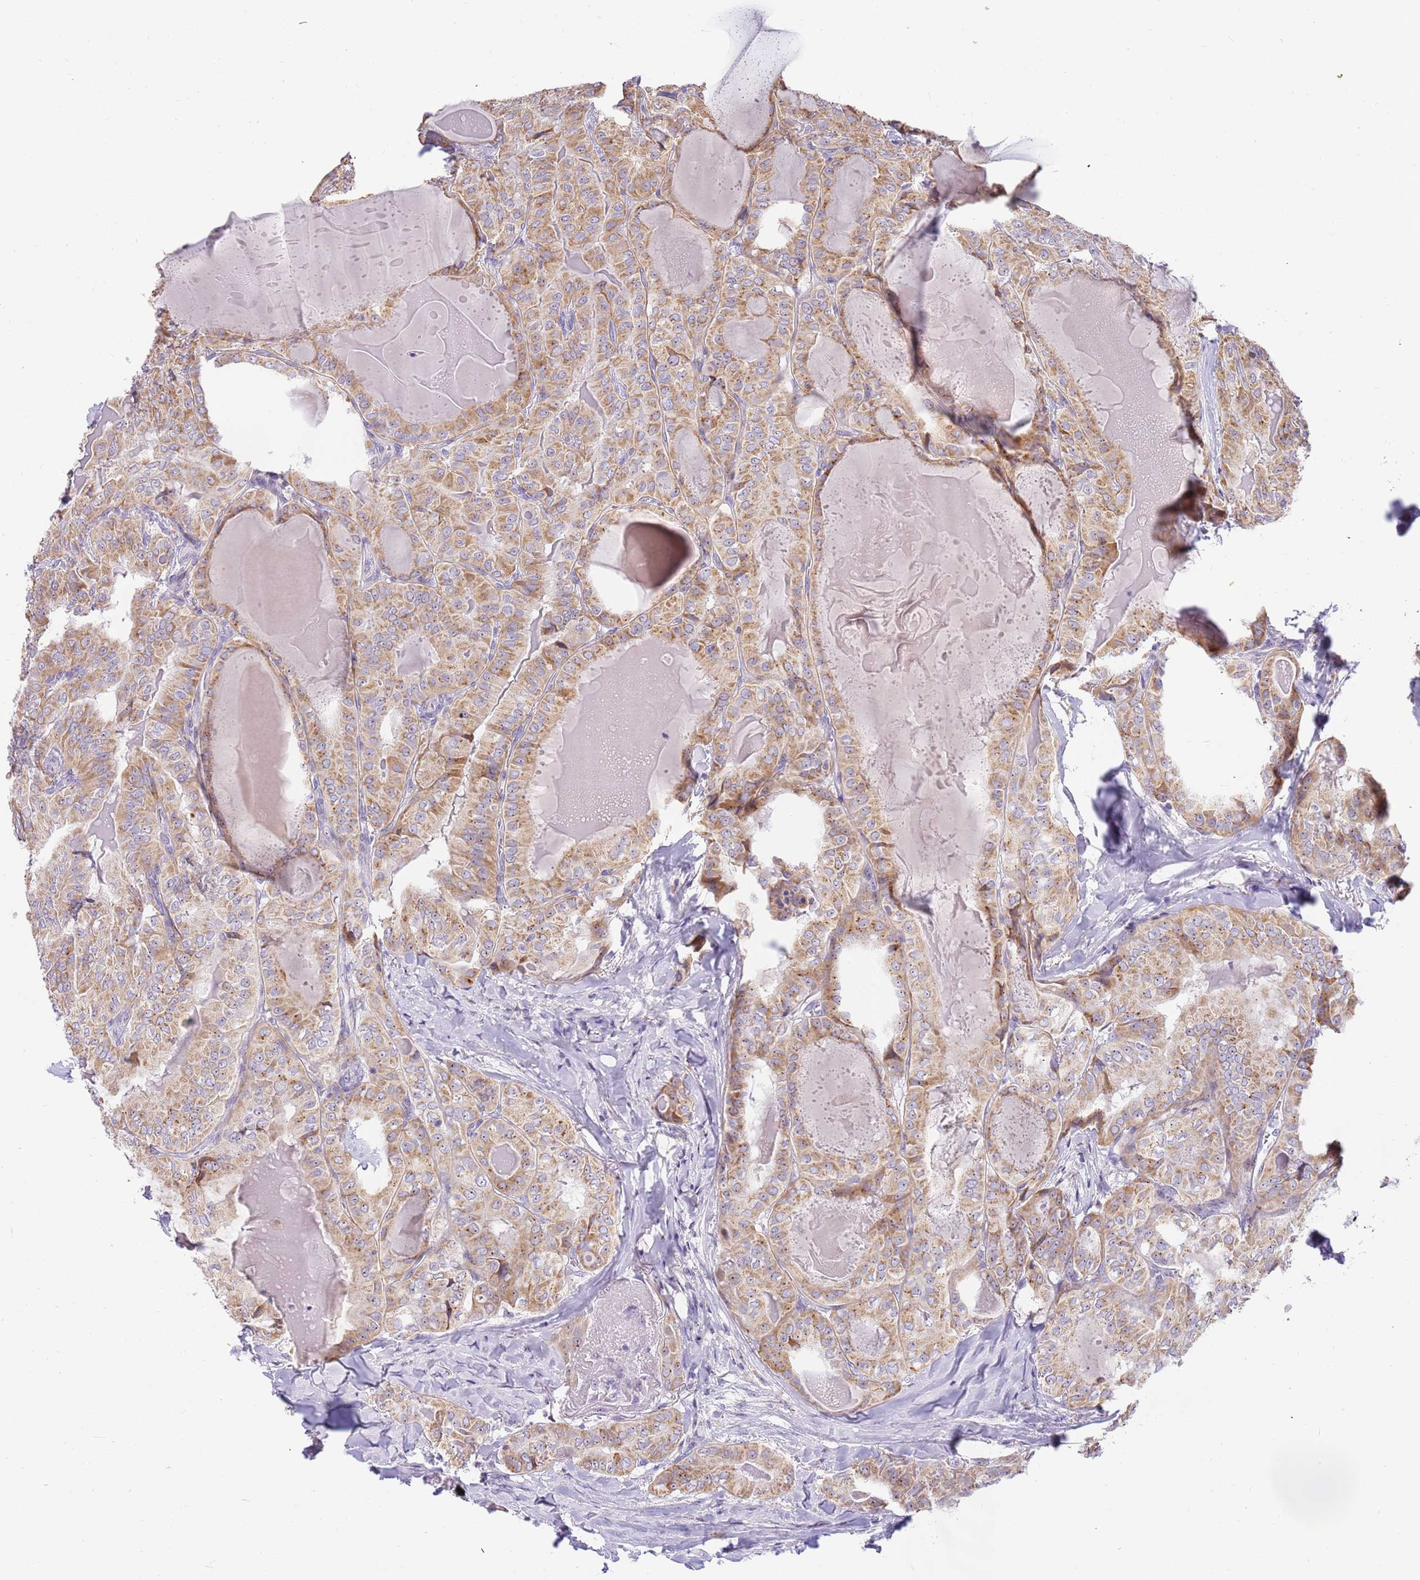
{"staining": {"intensity": "moderate", "quantity": ">75%", "location": "cytoplasmic/membranous"}, "tissue": "thyroid cancer", "cell_type": "Tumor cells", "image_type": "cancer", "snomed": [{"axis": "morphology", "description": "Papillary adenocarcinoma, NOS"}, {"axis": "topography", "description": "Thyroid gland"}], "caption": "A brown stain highlights moderate cytoplasmic/membranous staining of a protein in papillary adenocarcinoma (thyroid) tumor cells.", "gene": "DNAJA3", "patient": {"sex": "female", "age": 68}}